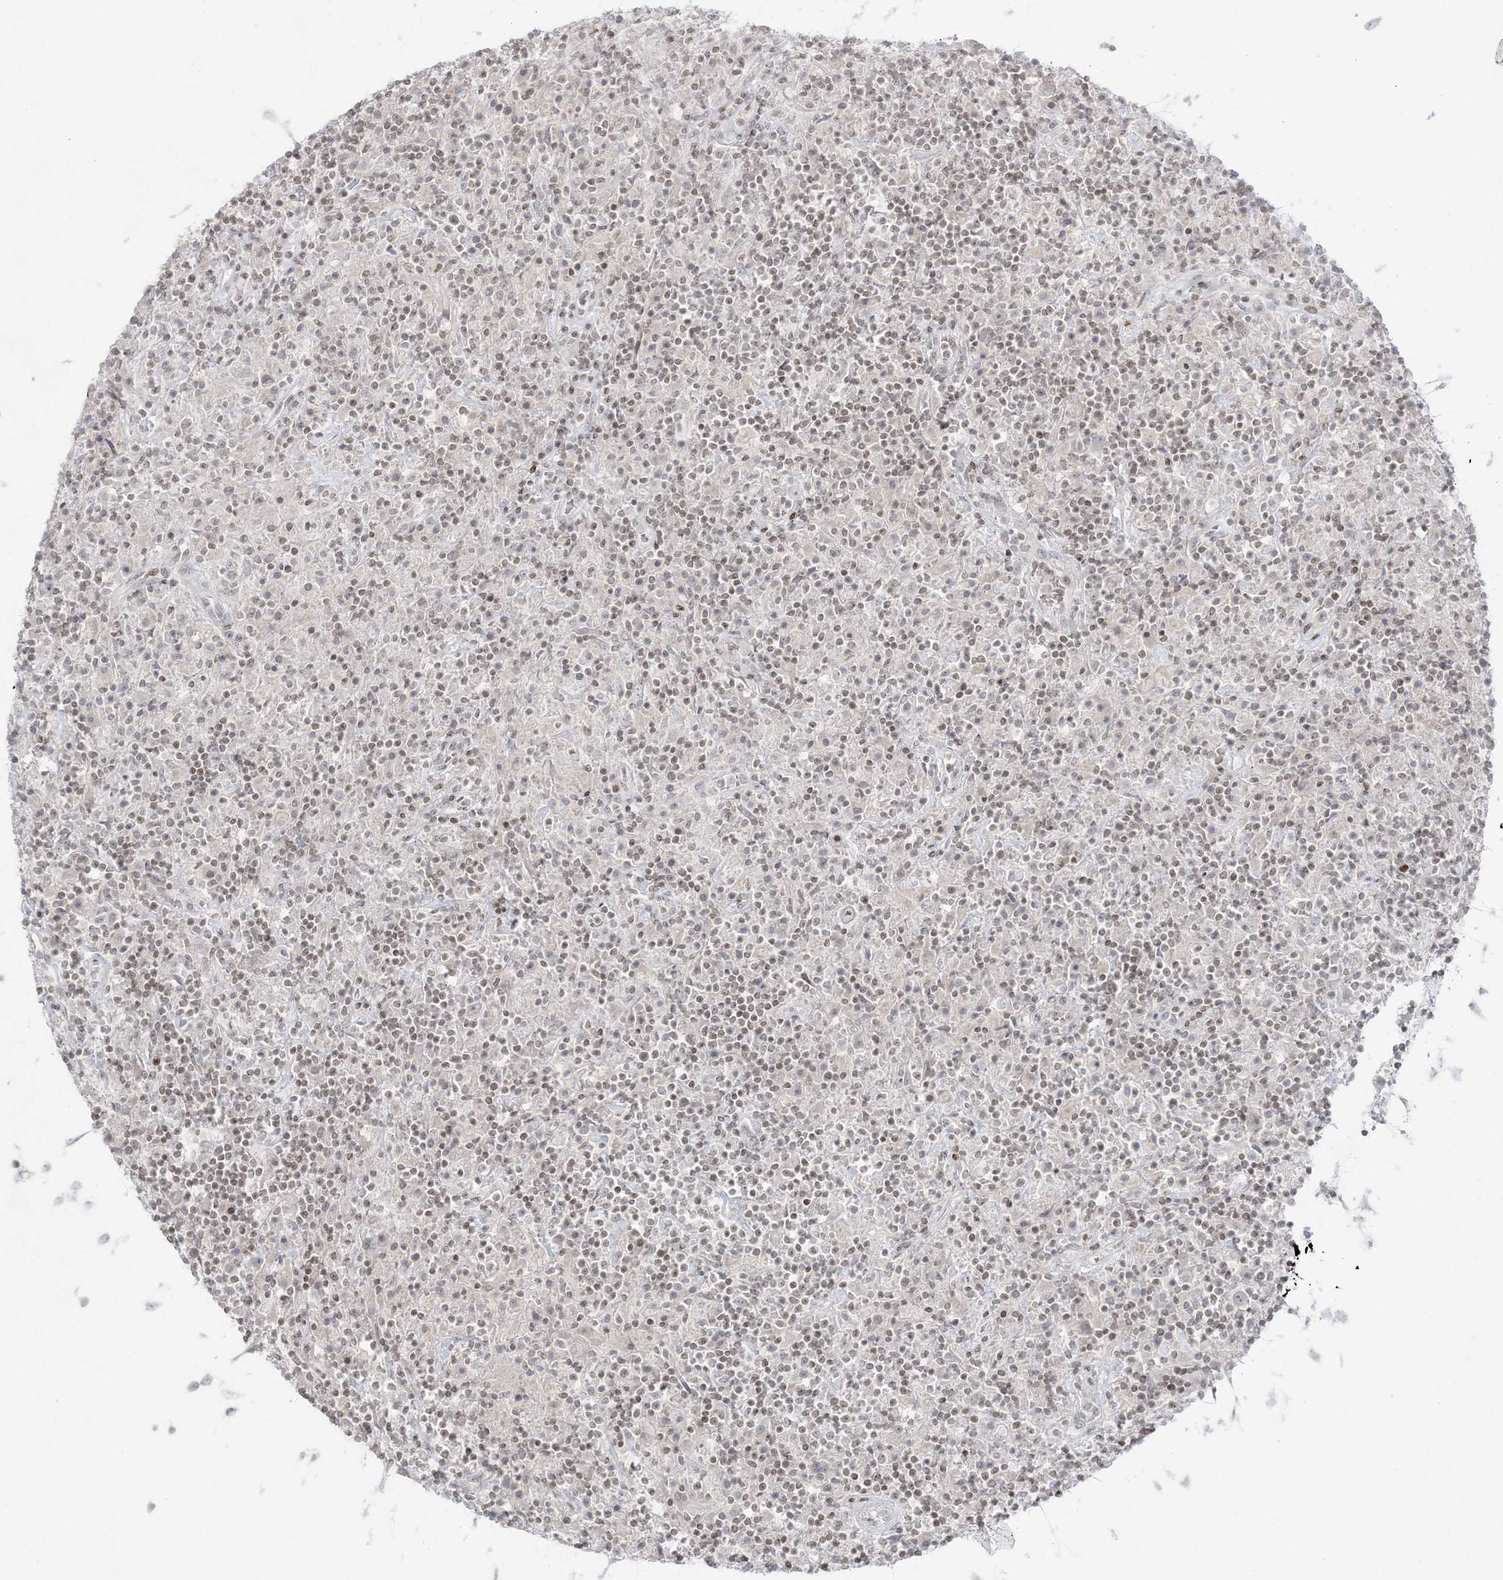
{"staining": {"intensity": "negative", "quantity": "none", "location": "none"}, "tissue": "lymphoma", "cell_type": "Tumor cells", "image_type": "cancer", "snomed": [{"axis": "morphology", "description": "Hodgkin's disease, NOS"}, {"axis": "topography", "description": "Lymph node"}], "caption": "A high-resolution histopathology image shows immunohistochemistry (IHC) staining of lymphoma, which demonstrates no significant positivity in tumor cells. (DAB immunohistochemistry visualized using brightfield microscopy, high magnification).", "gene": "SH3BP4", "patient": {"sex": "male", "age": 70}}